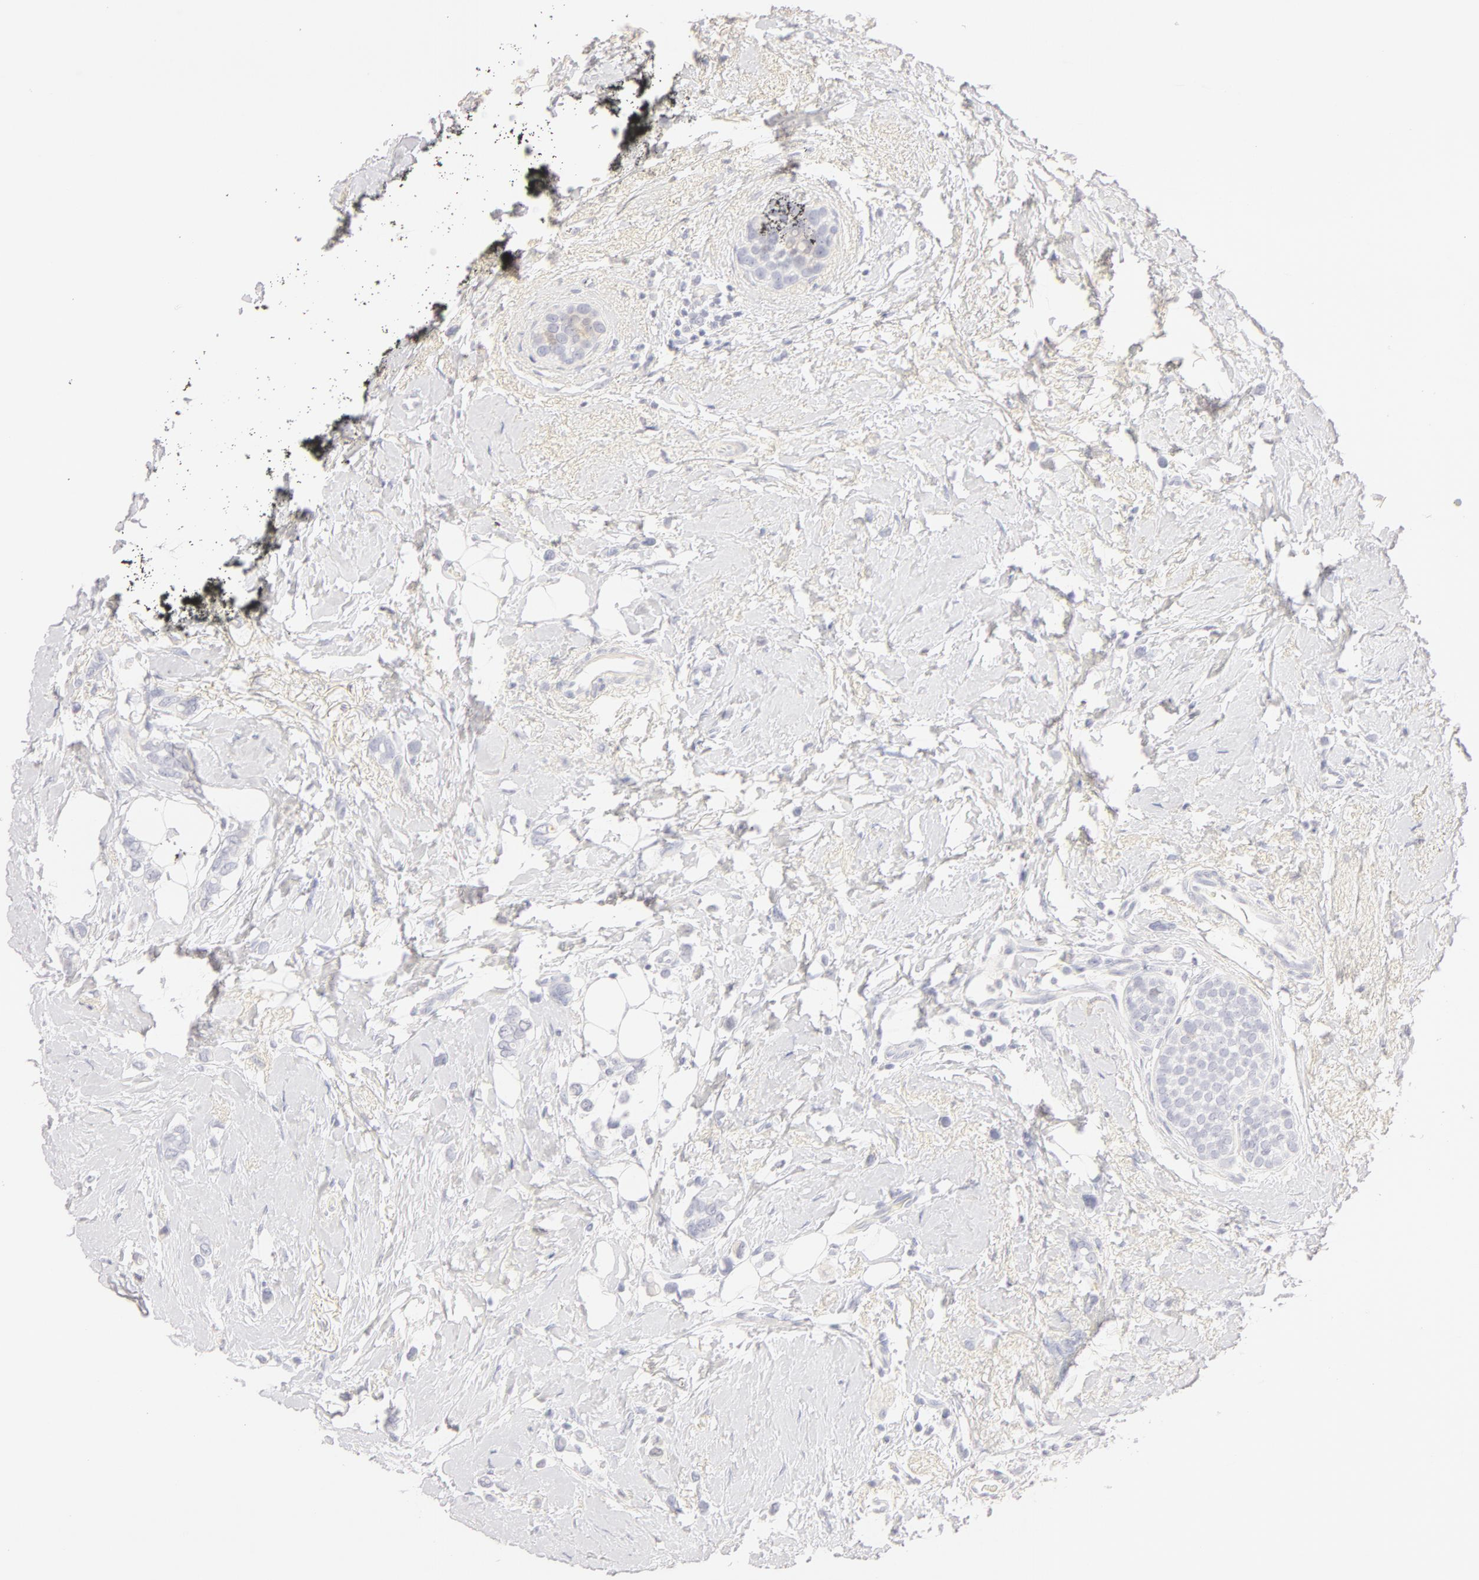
{"staining": {"intensity": "negative", "quantity": "none", "location": "none"}, "tissue": "breast cancer", "cell_type": "Tumor cells", "image_type": "cancer", "snomed": [{"axis": "morphology", "description": "Duct carcinoma"}, {"axis": "topography", "description": "Breast"}], "caption": "Immunohistochemistry image of human breast cancer stained for a protein (brown), which shows no positivity in tumor cells. (DAB IHC, high magnification).", "gene": "LGALS7B", "patient": {"sex": "female", "age": 72}}